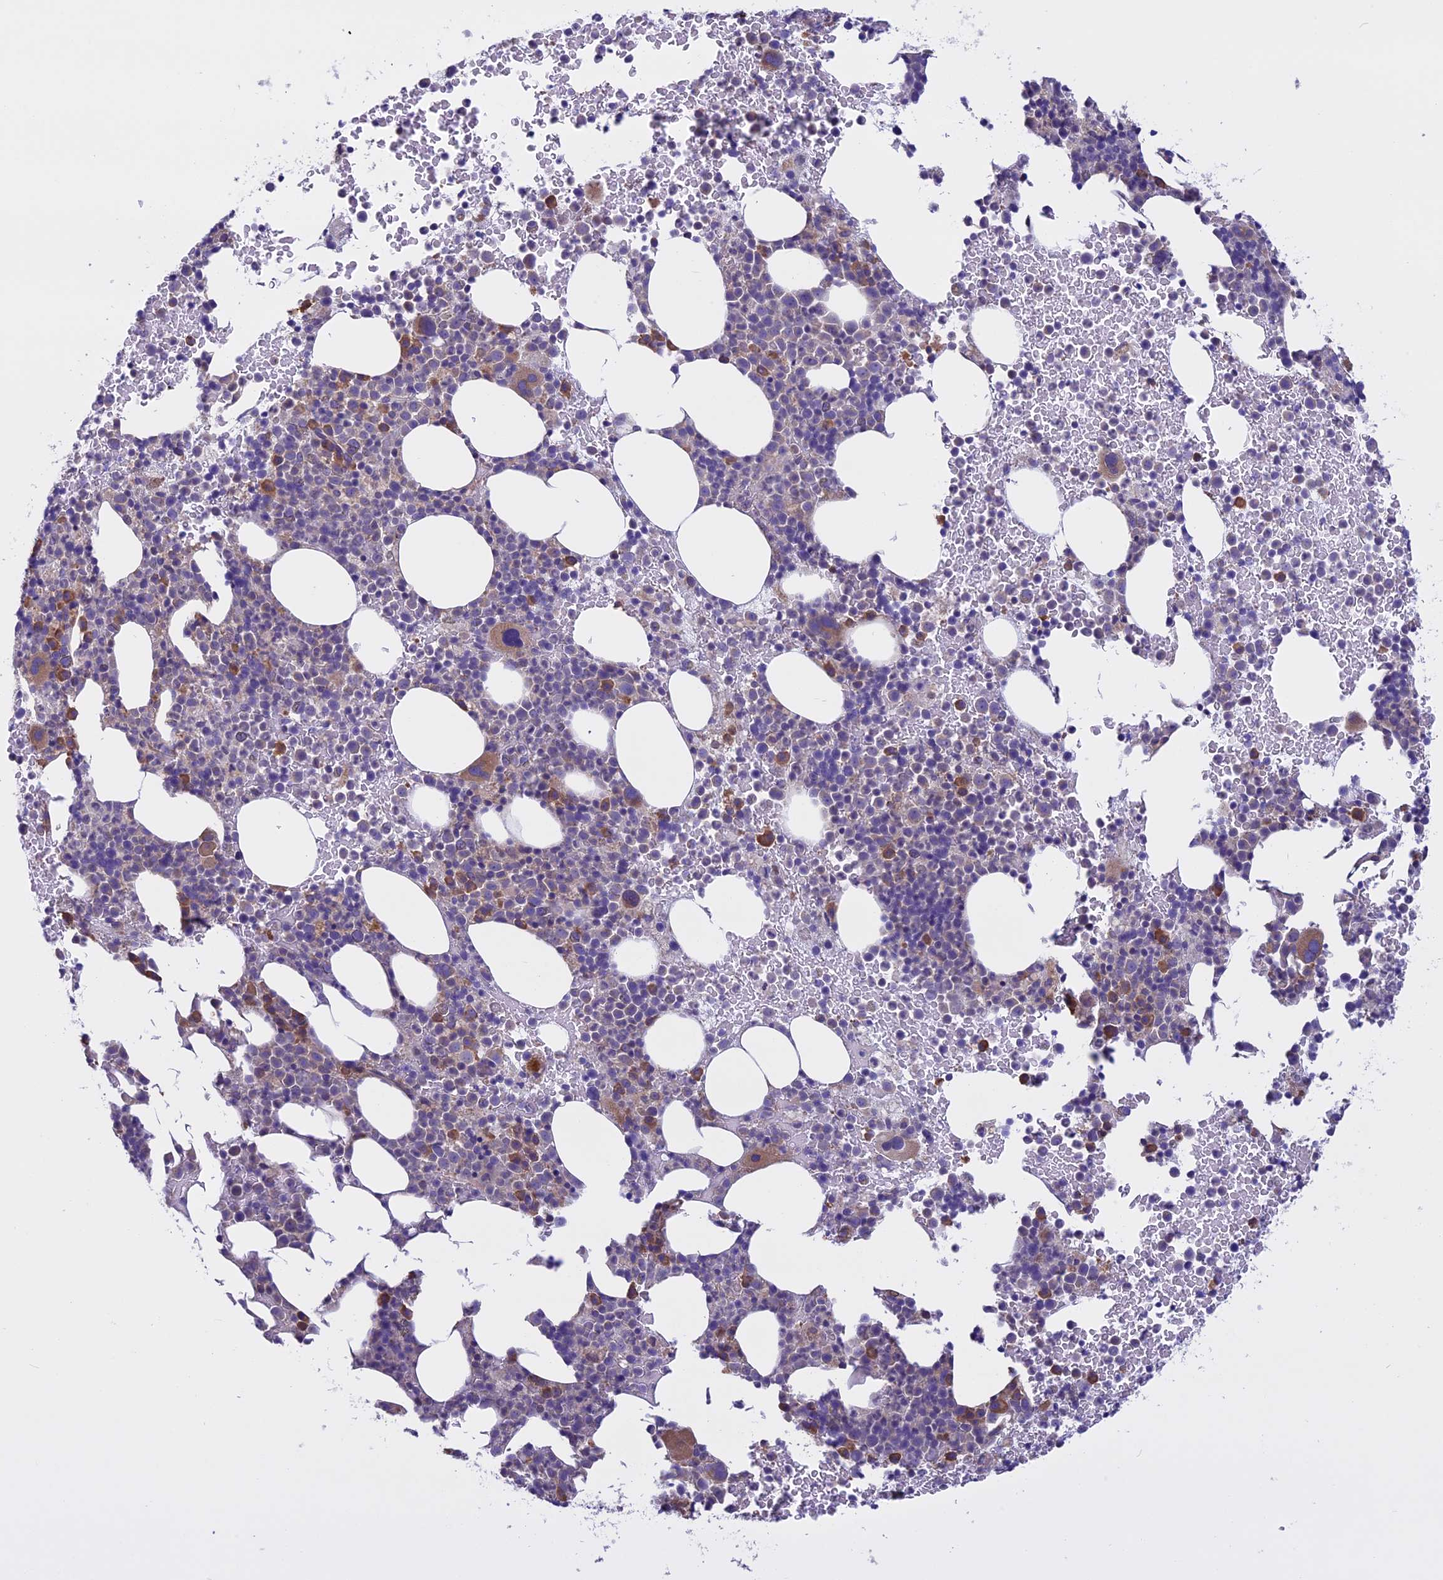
{"staining": {"intensity": "weak", "quantity": "25%-75%", "location": "cytoplasmic/membranous"}, "tissue": "bone marrow", "cell_type": "Hematopoietic cells", "image_type": "normal", "snomed": [{"axis": "morphology", "description": "Normal tissue, NOS"}, {"axis": "topography", "description": "Bone marrow"}], "caption": "IHC (DAB (3,3'-diaminobenzidine)) staining of benign human bone marrow displays weak cytoplasmic/membranous protein staining in approximately 25%-75% of hematopoietic cells. (DAB IHC with brightfield microscopy, high magnification).", "gene": "DCTN5", "patient": {"sex": "female", "age": 82}}